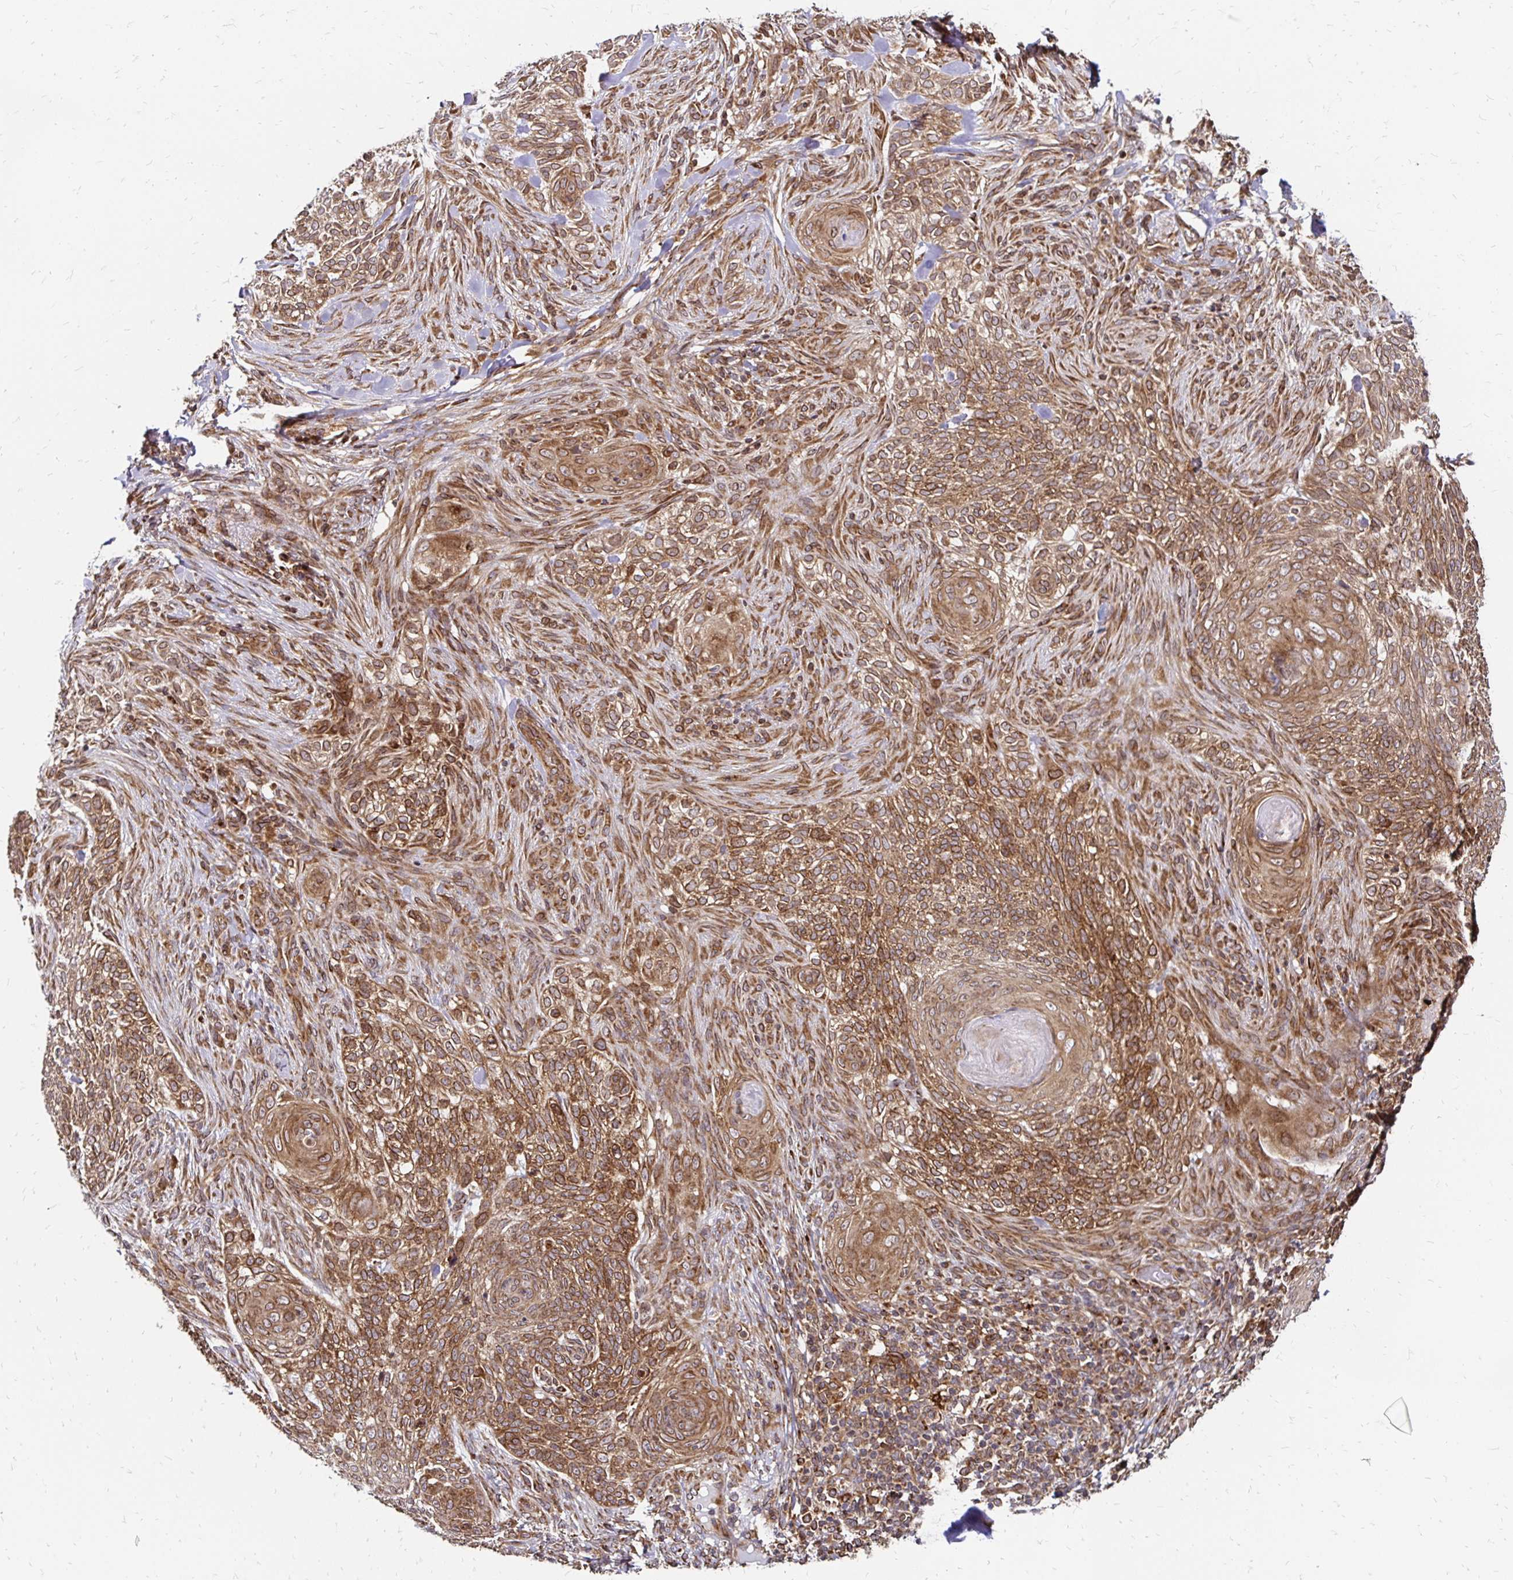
{"staining": {"intensity": "moderate", "quantity": ">75%", "location": "cytoplasmic/membranous"}, "tissue": "skin cancer", "cell_type": "Tumor cells", "image_type": "cancer", "snomed": [{"axis": "morphology", "description": "Basal cell carcinoma"}, {"axis": "topography", "description": "Skin"}], "caption": "Human skin cancer stained with a brown dye demonstrates moderate cytoplasmic/membranous positive positivity in approximately >75% of tumor cells.", "gene": "ZW10", "patient": {"sex": "female", "age": 48}}